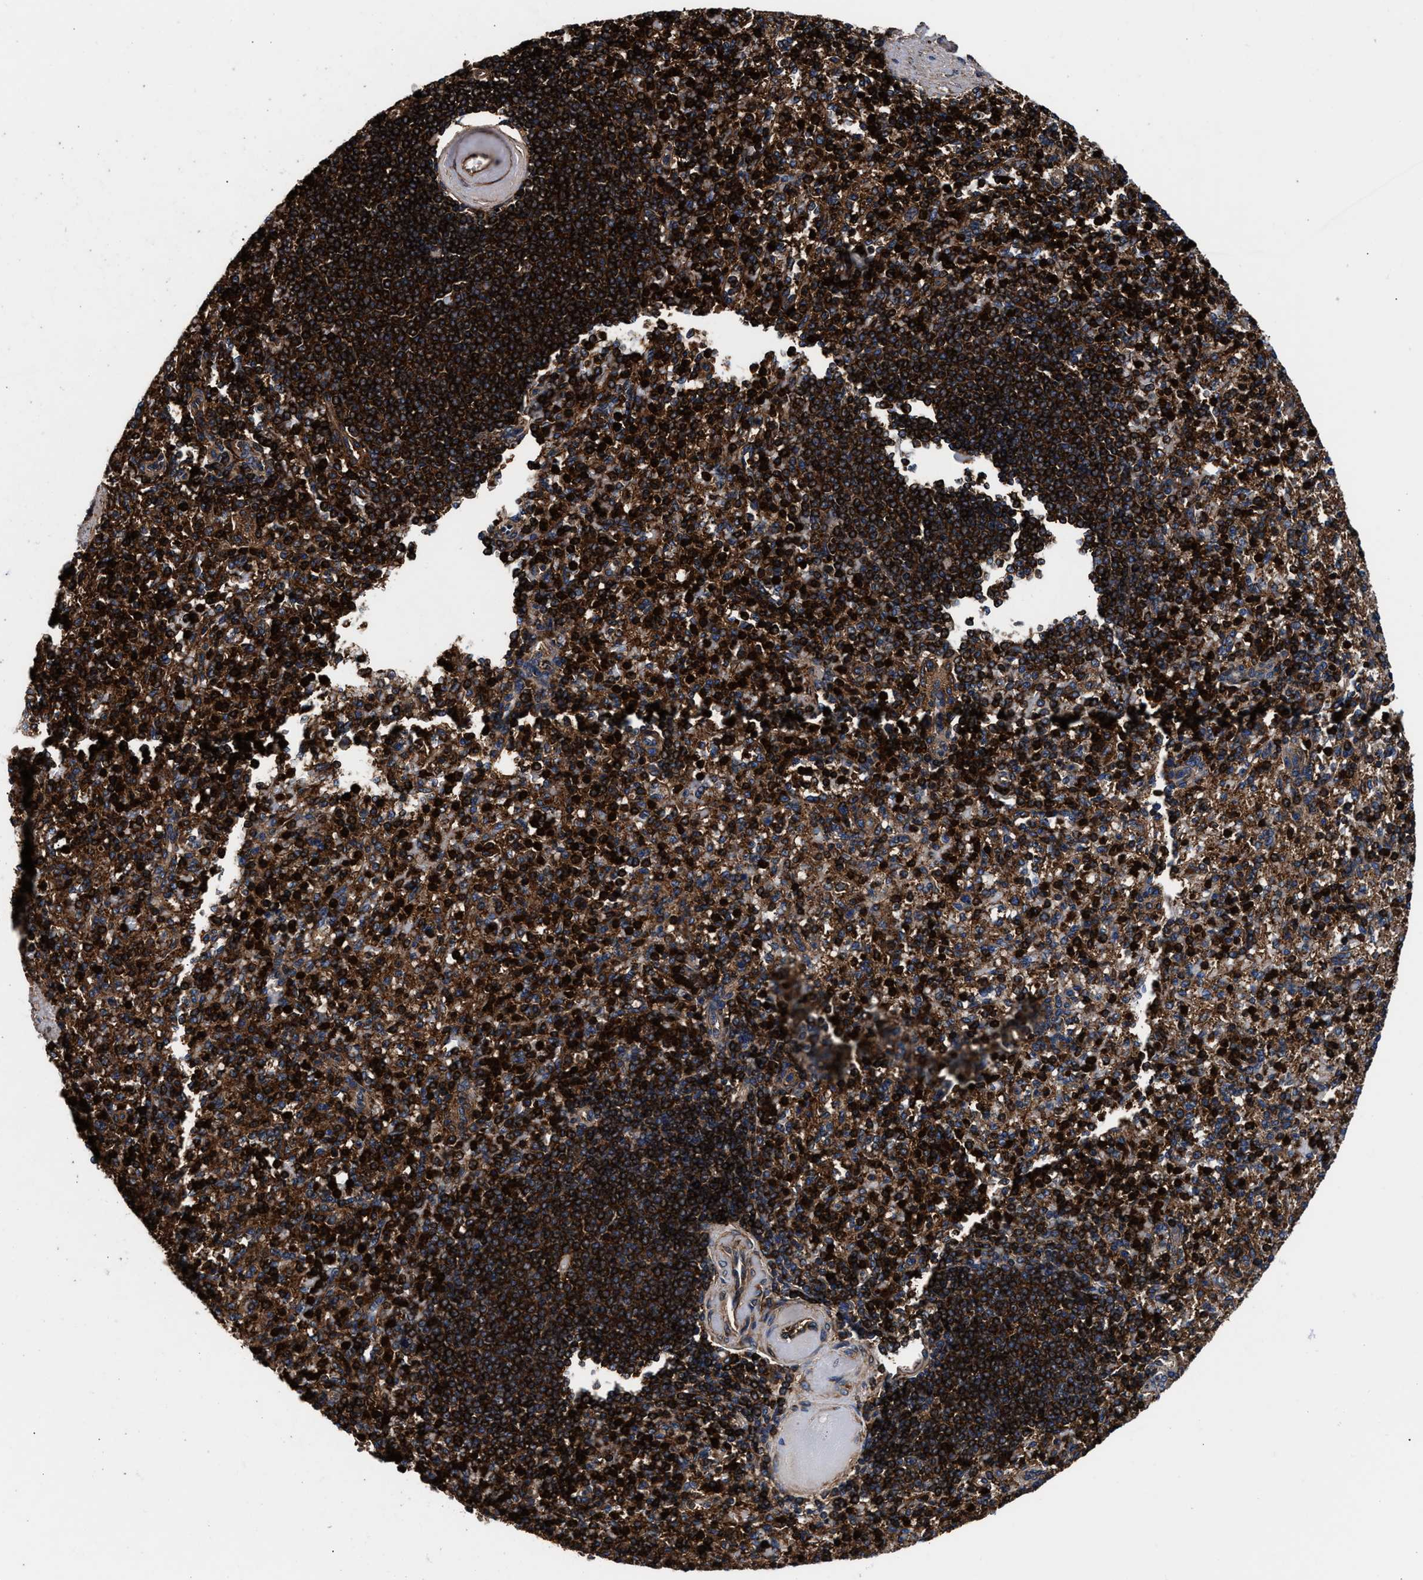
{"staining": {"intensity": "strong", "quantity": ">75%", "location": "cytoplasmic/membranous"}, "tissue": "spleen", "cell_type": "Cells in red pulp", "image_type": "normal", "snomed": [{"axis": "morphology", "description": "Normal tissue, NOS"}, {"axis": "topography", "description": "Spleen"}], "caption": "DAB immunohistochemical staining of unremarkable spleen reveals strong cytoplasmic/membranous protein staining in about >75% of cells in red pulp. The protein is stained brown, and the nuclei are stained in blue (DAB IHC with brightfield microscopy, high magnification).", "gene": "ENSG00000286112", "patient": {"sex": "female", "age": 74}}